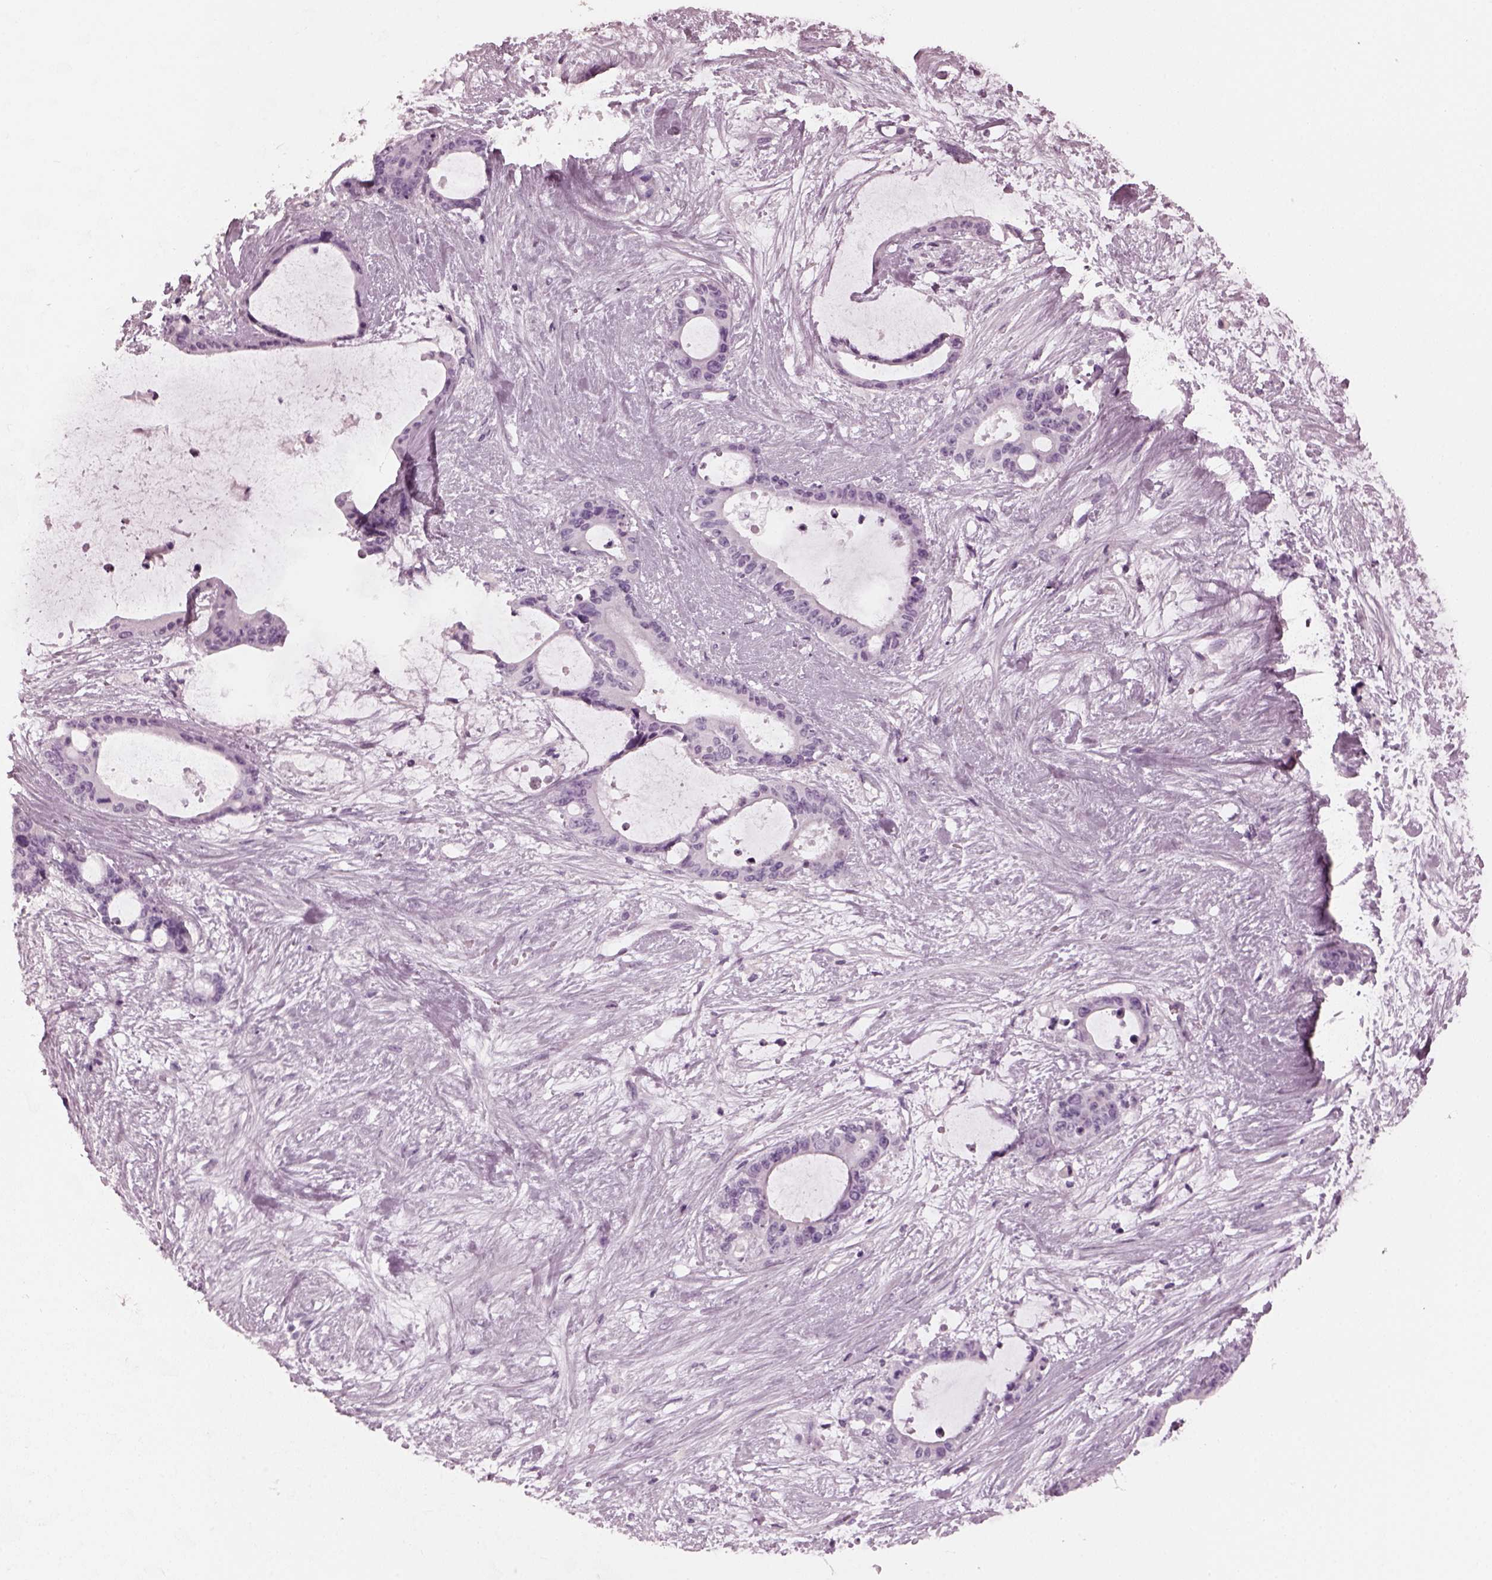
{"staining": {"intensity": "negative", "quantity": "none", "location": "none"}, "tissue": "liver cancer", "cell_type": "Tumor cells", "image_type": "cancer", "snomed": [{"axis": "morphology", "description": "Normal tissue, NOS"}, {"axis": "morphology", "description": "Cholangiocarcinoma"}, {"axis": "topography", "description": "Liver"}, {"axis": "topography", "description": "Peripheral nerve tissue"}], "caption": "Immunohistochemical staining of liver cancer reveals no significant positivity in tumor cells.", "gene": "RCVRN", "patient": {"sex": "female", "age": 73}}